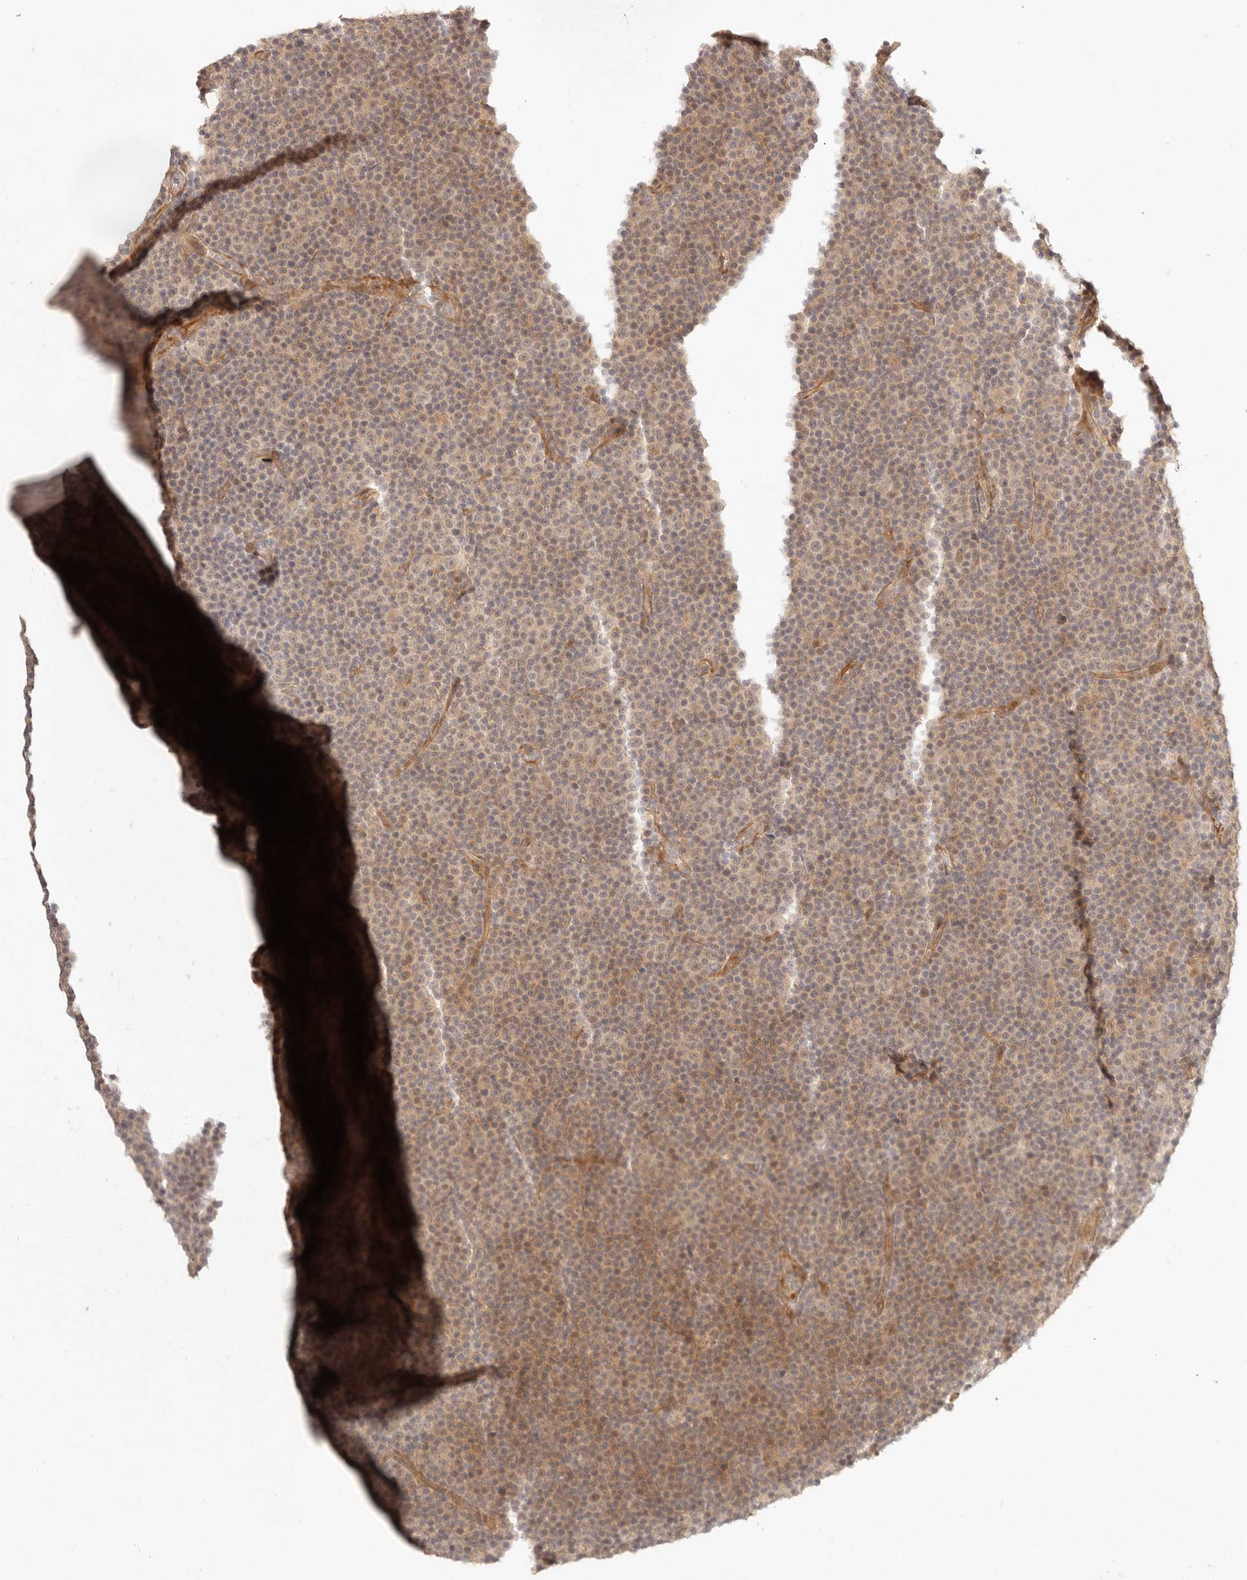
{"staining": {"intensity": "weak", "quantity": "<25%", "location": "cytoplasmic/membranous"}, "tissue": "lymphoma", "cell_type": "Tumor cells", "image_type": "cancer", "snomed": [{"axis": "morphology", "description": "Malignant lymphoma, non-Hodgkin's type, Low grade"}, {"axis": "topography", "description": "Lymph node"}], "caption": "Human lymphoma stained for a protein using immunohistochemistry (IHC) reveals no positivity in tumor cells.", "gene": "PPP1R3B", "patient": {"sex": "female", "age": 67}}